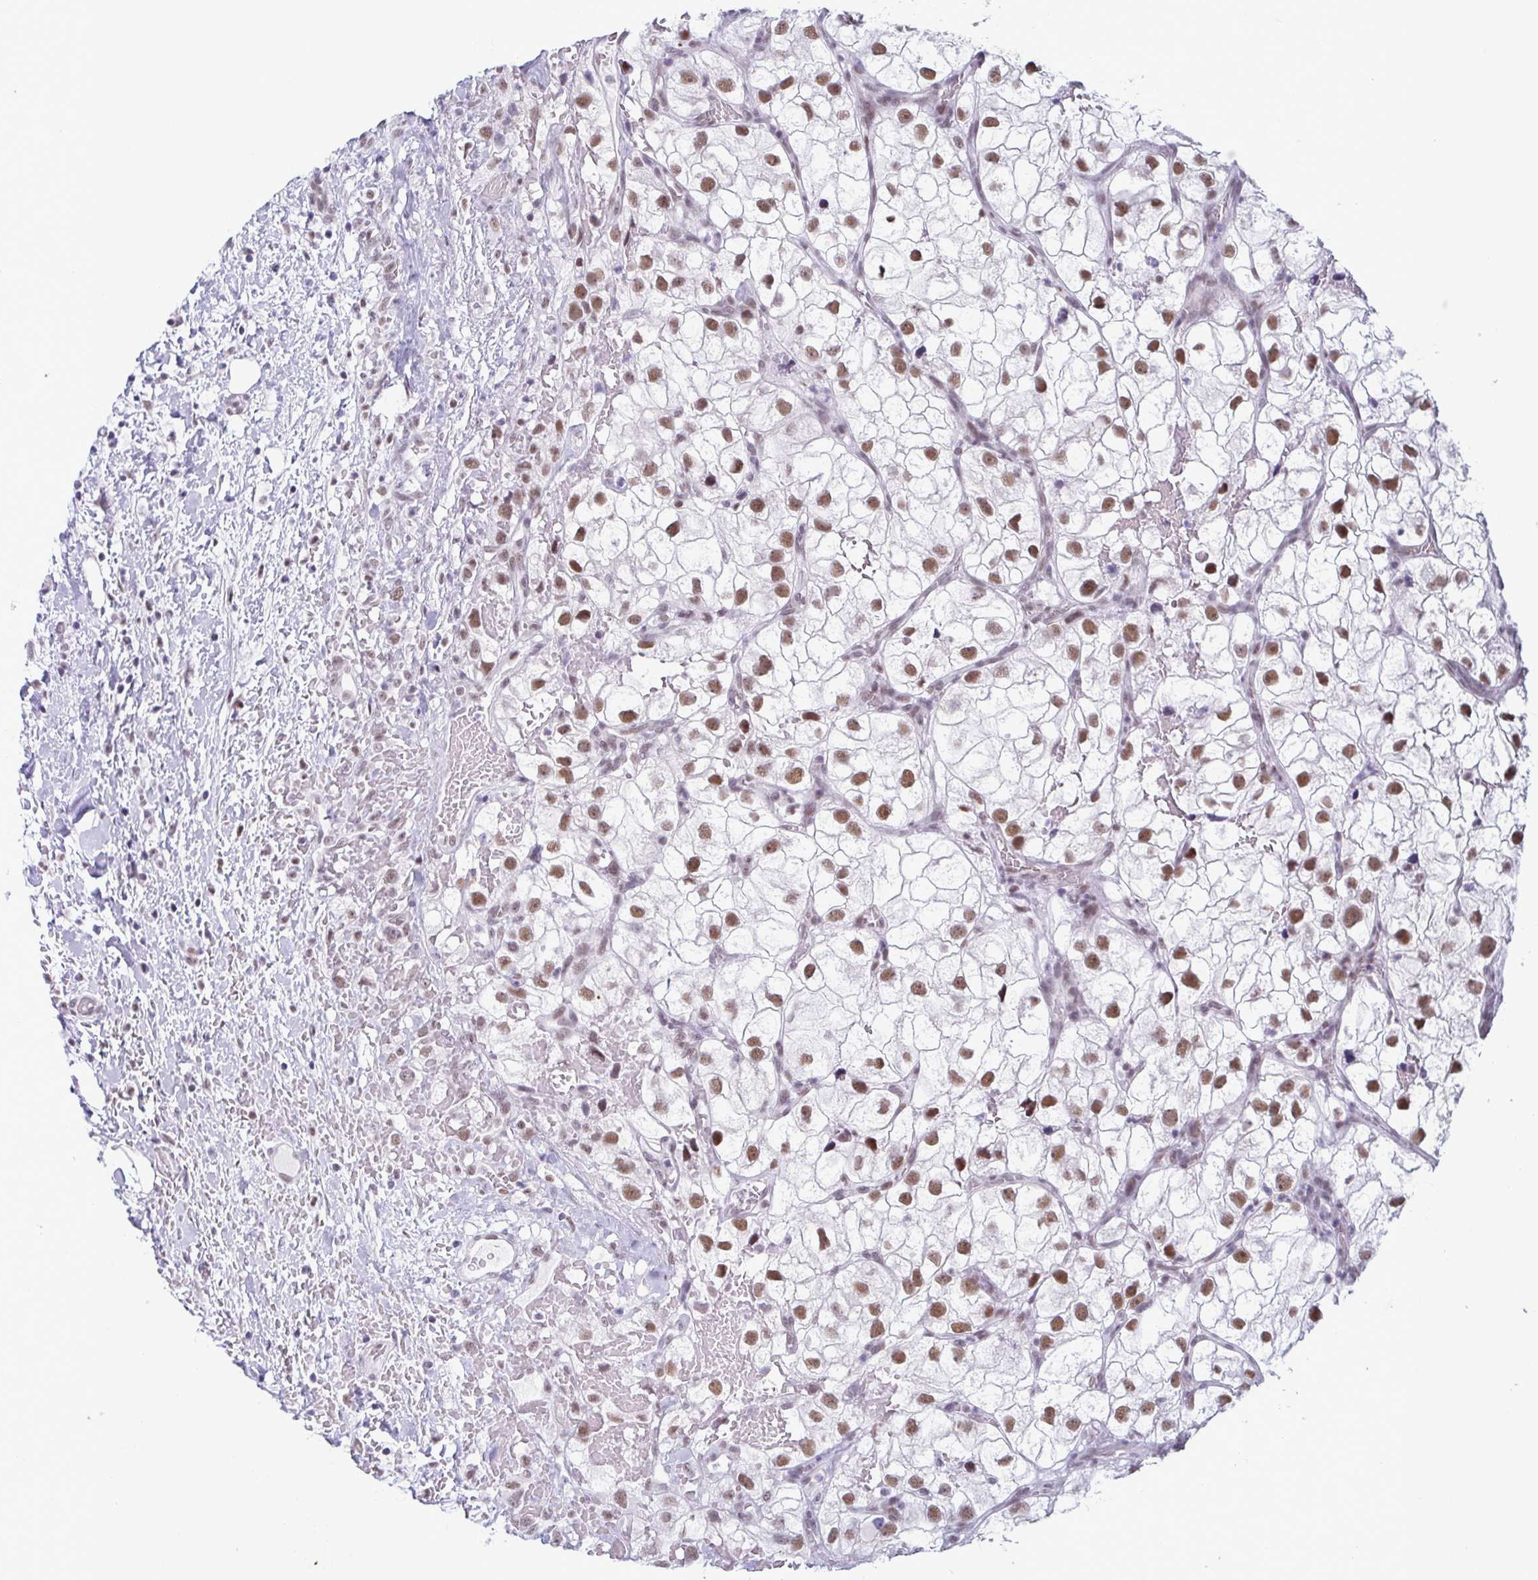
{"staining": {"intensity": "moderate", "quantity": ">75%", "location": "nuclear"}, "tissue": "renal cancer", "cell_type": "Tumor cells", "image_type": "cancer", "snomed": [{"axis": "morphology", "description": "Adenocarcinoma, NOS"}, {"axis": "topography", "description": "Kidney"}], "caption": "Immunohistochemical staining of human renal adenocarcinoma shows moderate nuclear protein staining in approximately >75% of tumor cells.", "gene": "RBM7", "patient": {"sex": "male", "age": 59}}